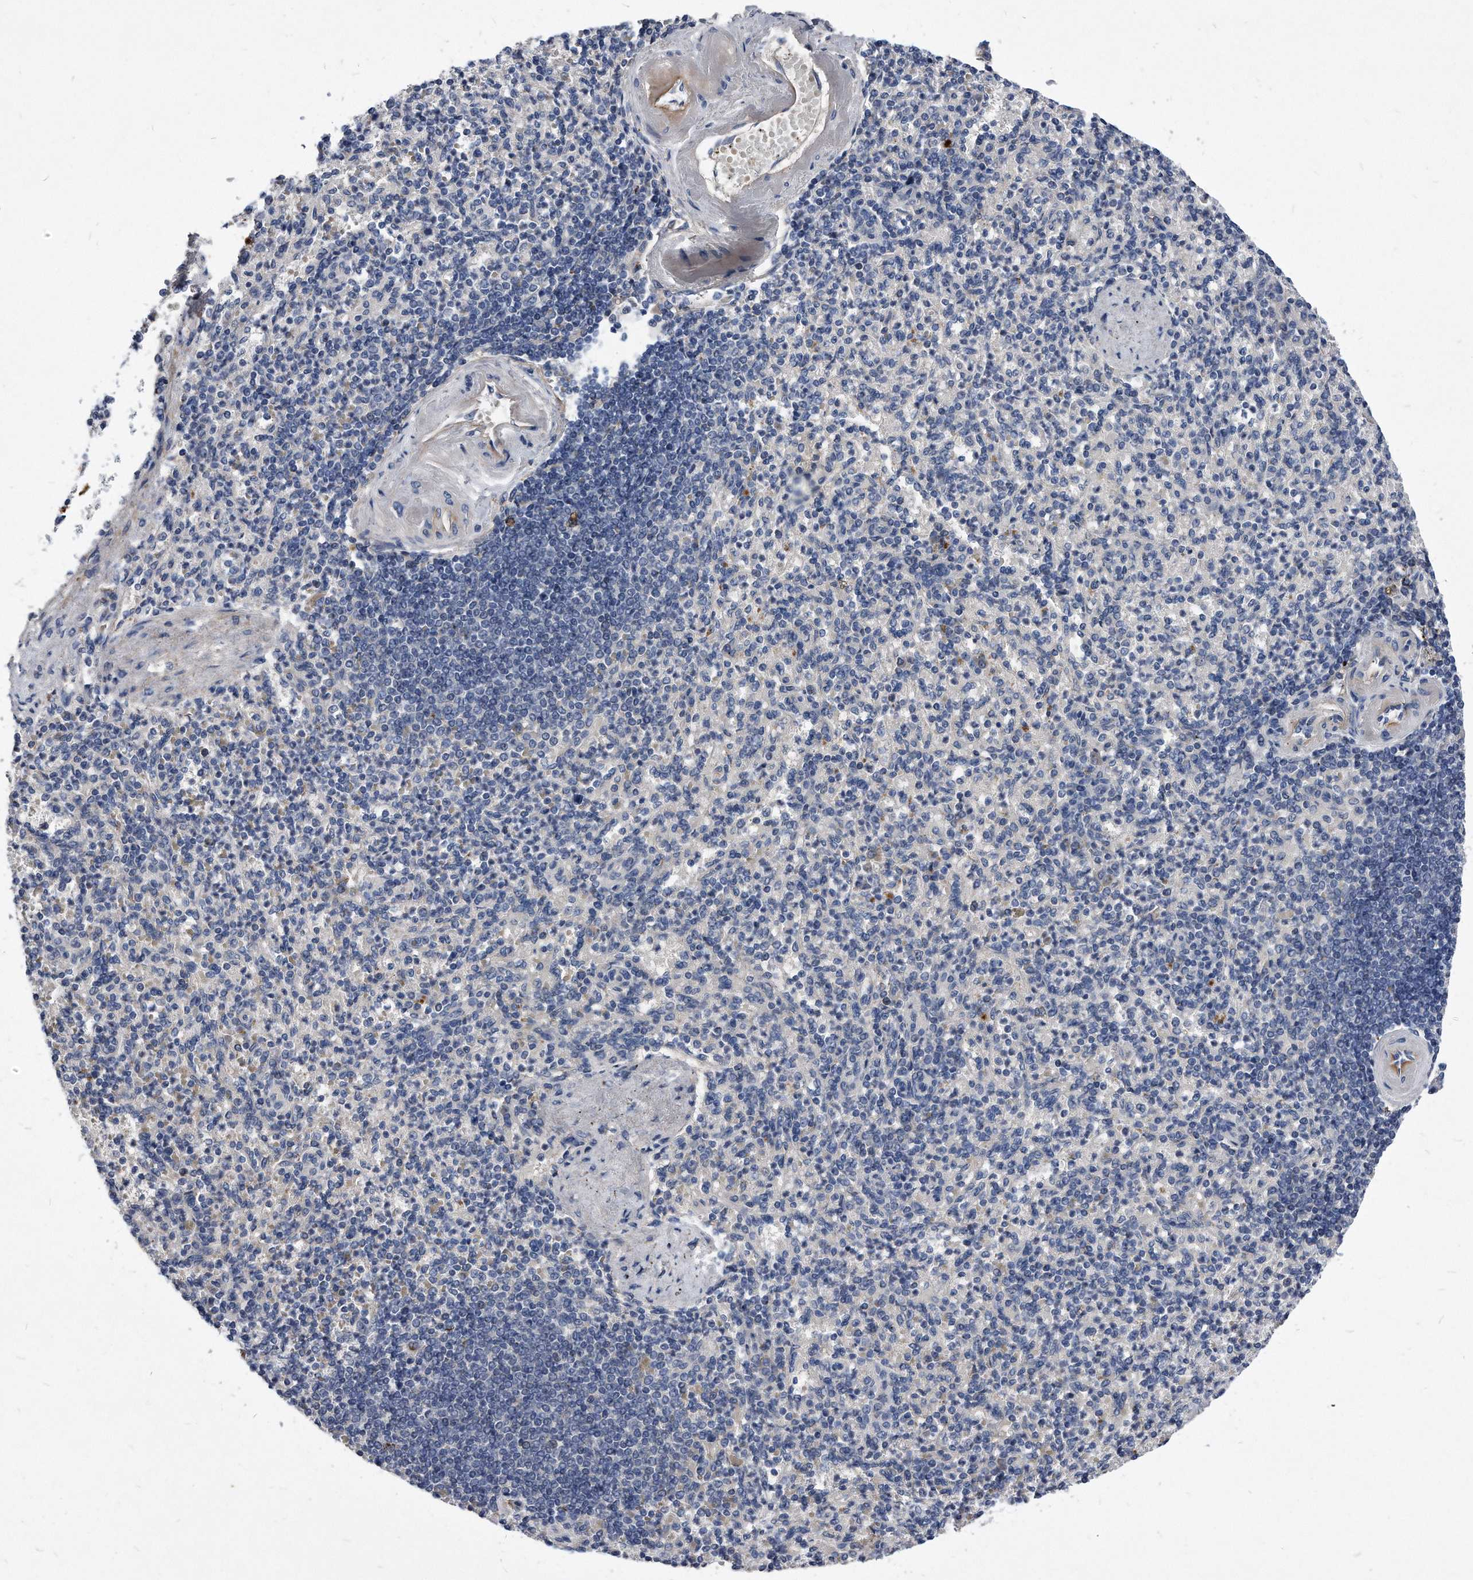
{"staining": {"intensity": "weak", "quantity": "<25%", "location": "cytoplasmic/membranous"}, "tissue": "spleen", "cell_type": "Cells in red pulp", "image_type": "normal", "snomed": [{"axis": "morphology", "description": "Normal tissue, NOS"}, {"axis": "topography", "description": "Spleen"}], "caption": "This micrograph is of benign spleen stained with immunohistochemistry (IHC) to label a protein in brown with the nuclei are counter-stained blue. There is no staining in cells in red pulp.", "gene": "MGAT4A", "patient": {"sex": "female", "age": 74}}